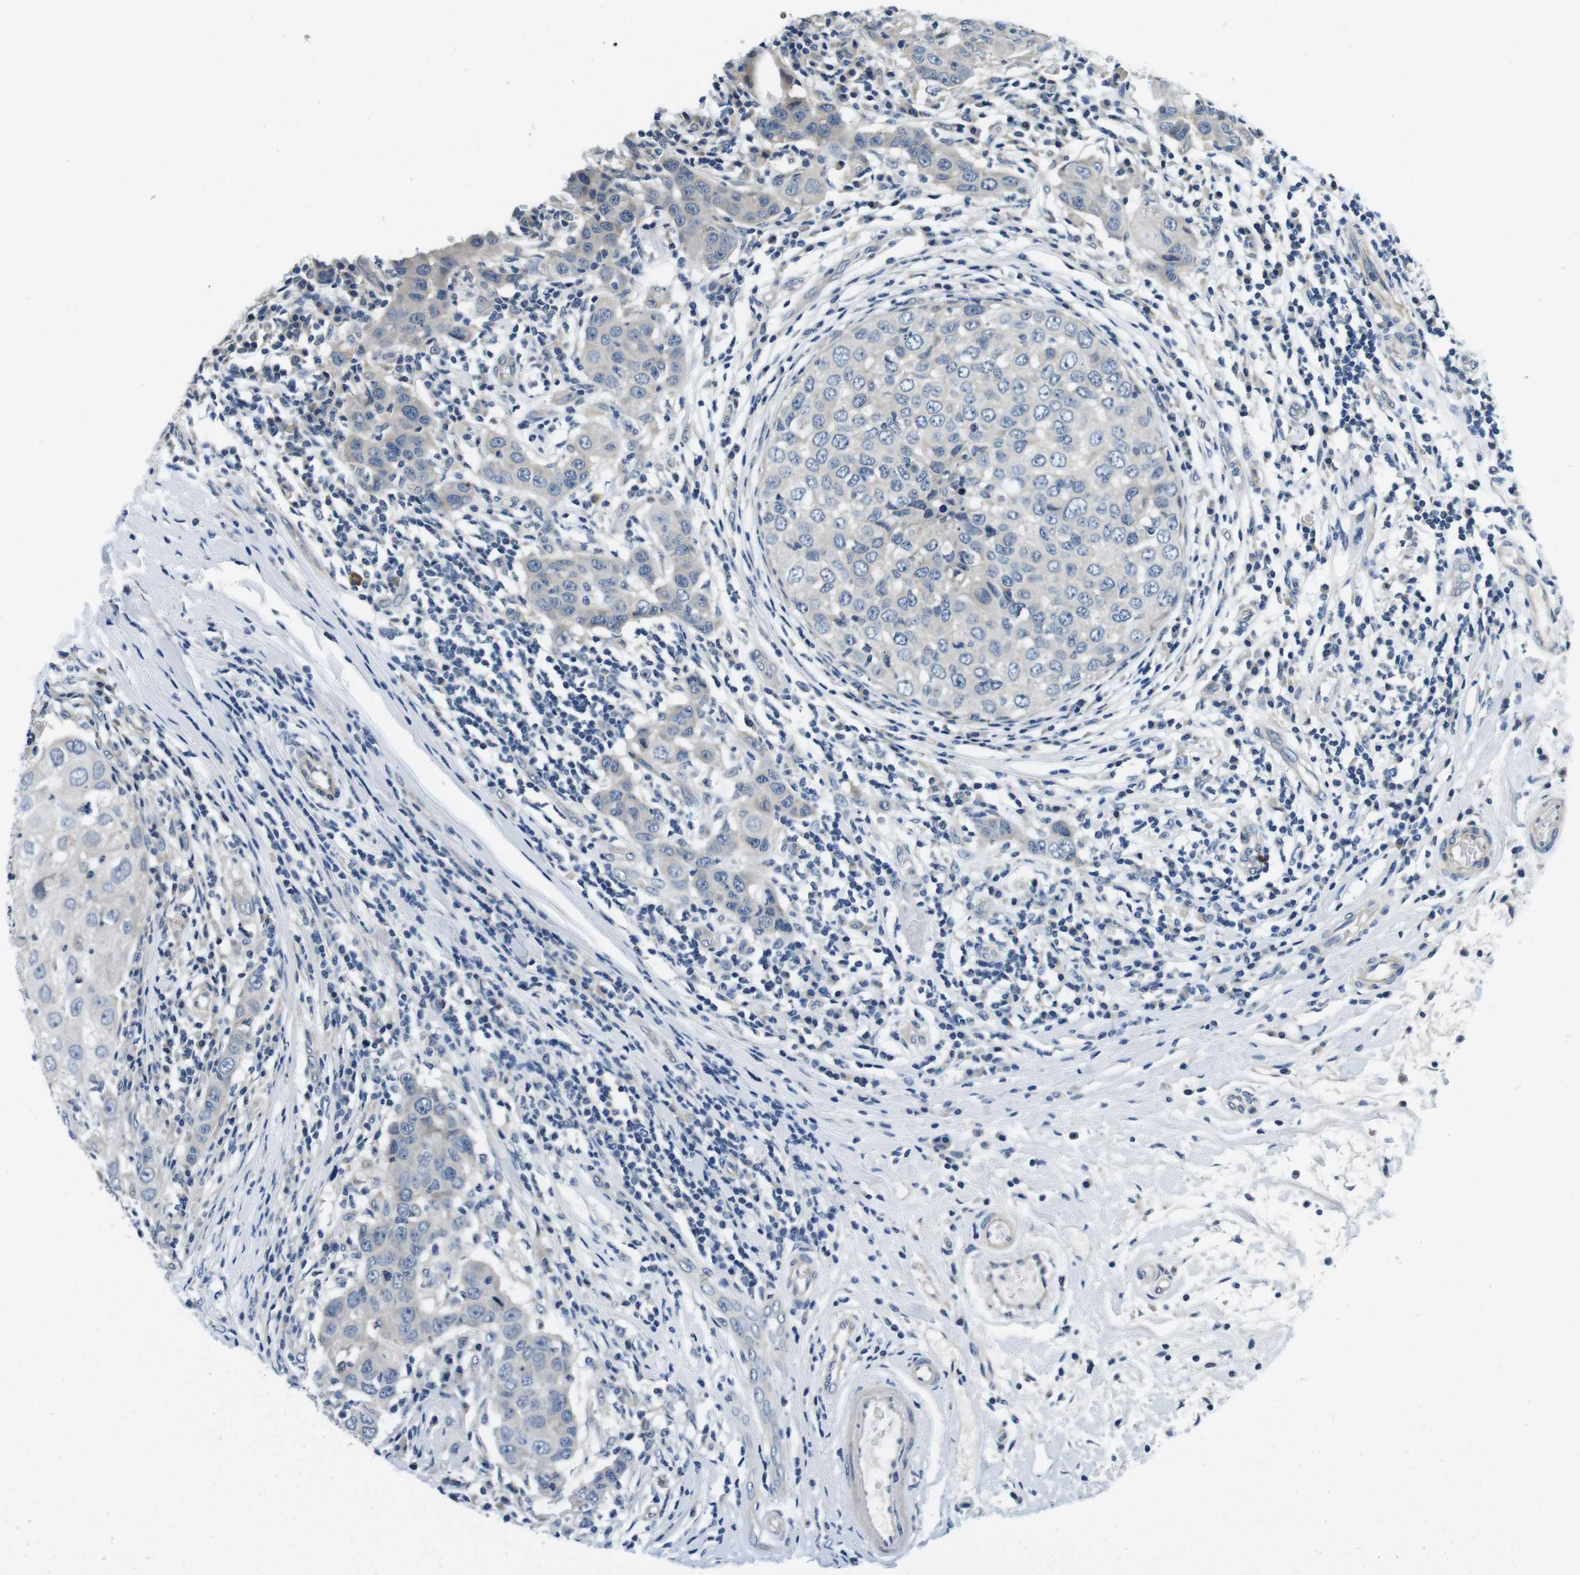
{"staining": {"intensity": "negative", "quantity": "none", "location": "none"}, "tissue": "breast cancer", "cell_type": "Tumor cells", "image_type": "cancer", "snomed": [{"axis": "morphology", "description": "Duct carcinoma"}, {"axis": "topography", "description": "Breast"}], "caption": "This is a histopathology image of immunohistochemistry (IHC) staining of breast cancer (intraductal carcinoma), which shows no staining in tumor cells.", "gene": "DTNA", "patient": {"sex": "female", "age": 27}}